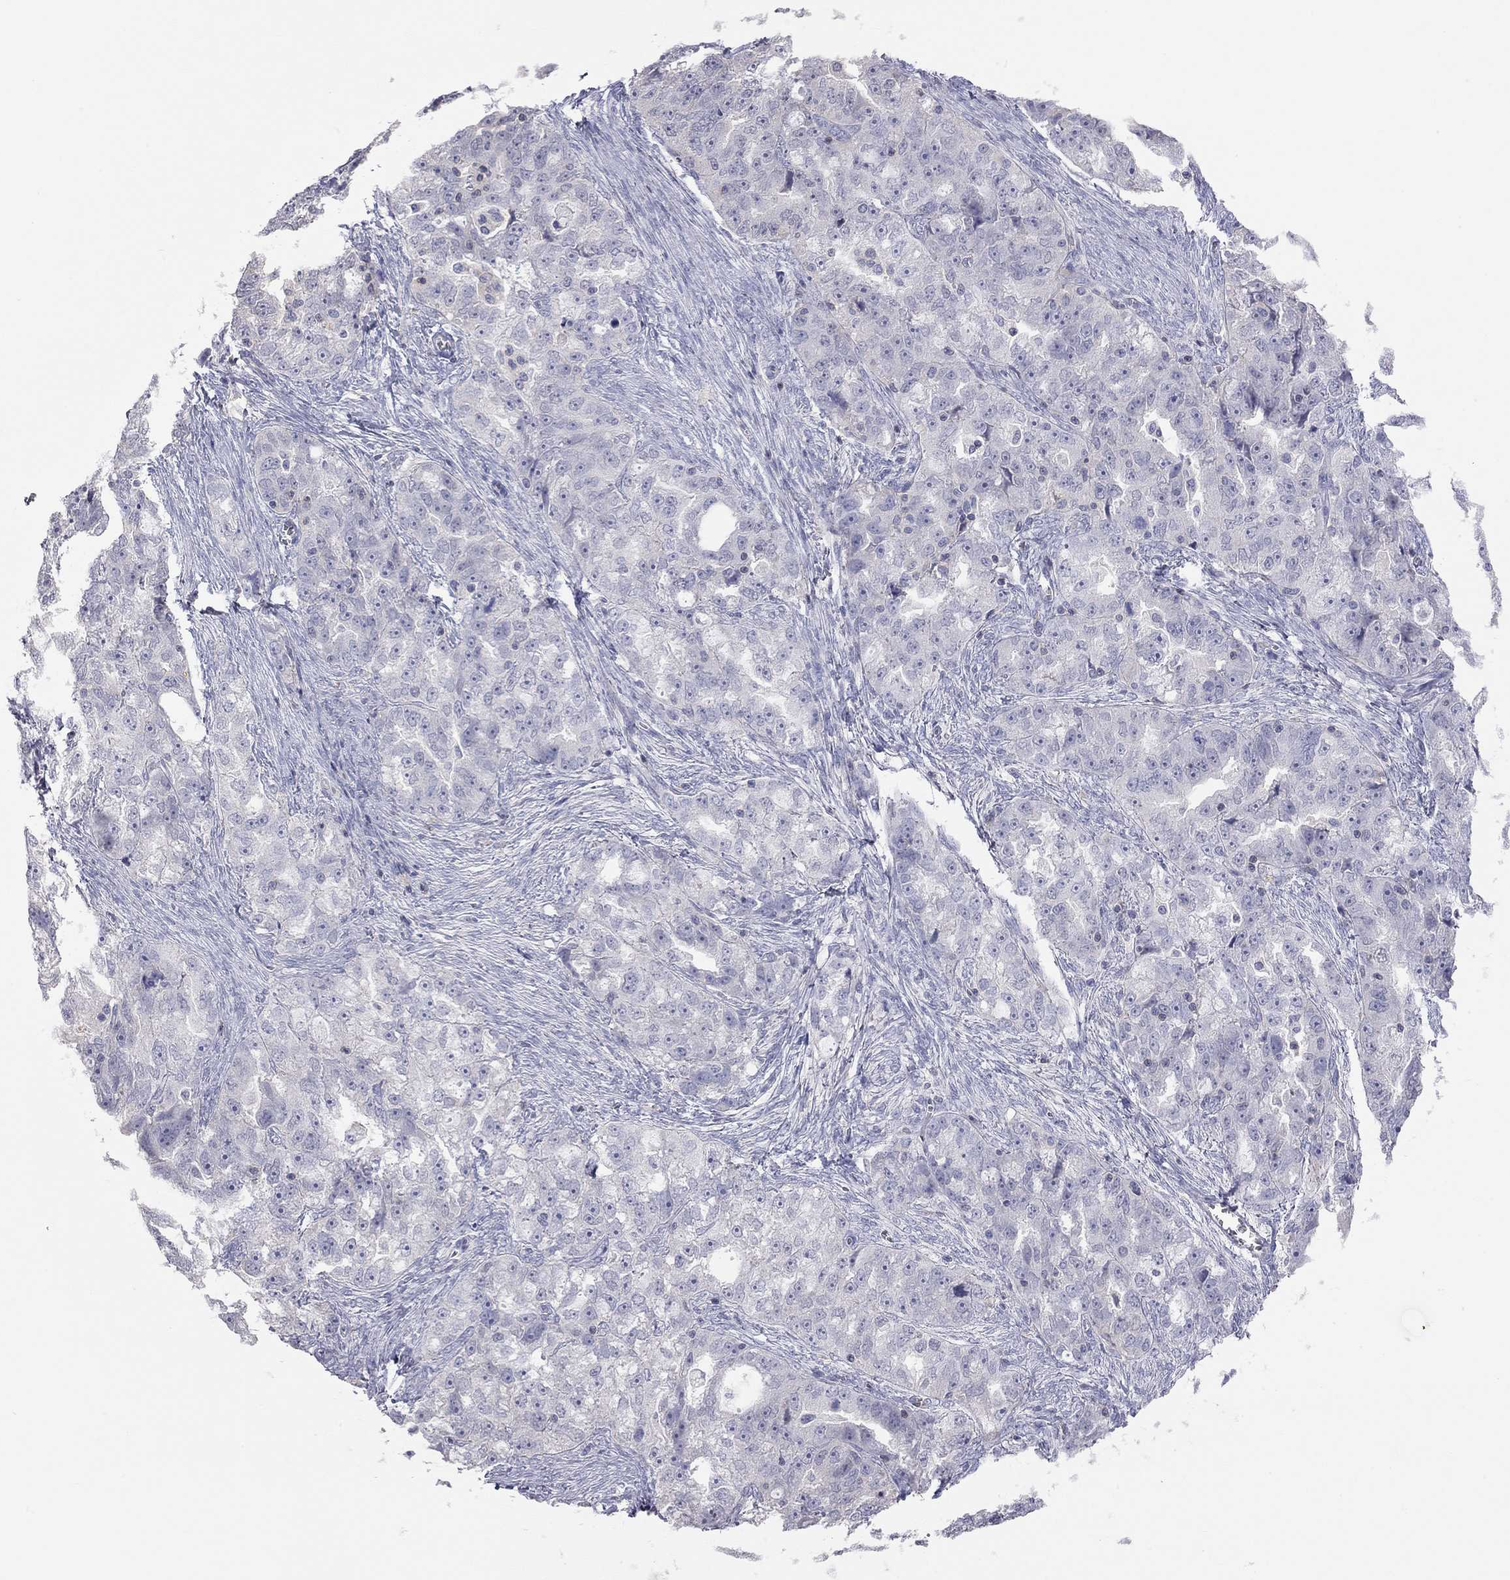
{"staining": {"intensity": "negative", "quantity": "none", "location": "none"}, "tissue": "ovarian cancer", "cell_type": "Tumor cells", "image_type": "cancer", "snomed": [{"axis": "morphology", "description": "Cystadenocarcinoma, serous, NOS"}, {"axis": "topography", "description": "Ovary"}], "caption": "Tumor cells show no significant positivity in serous cystadenocarcinoma (ovarian). The staining is performed using DAB brown chromogen with nuclei counter-stained in using hematoxylin.", "gene": "ADCYAP1", "patient": {"sex": "female", "age": 51}}